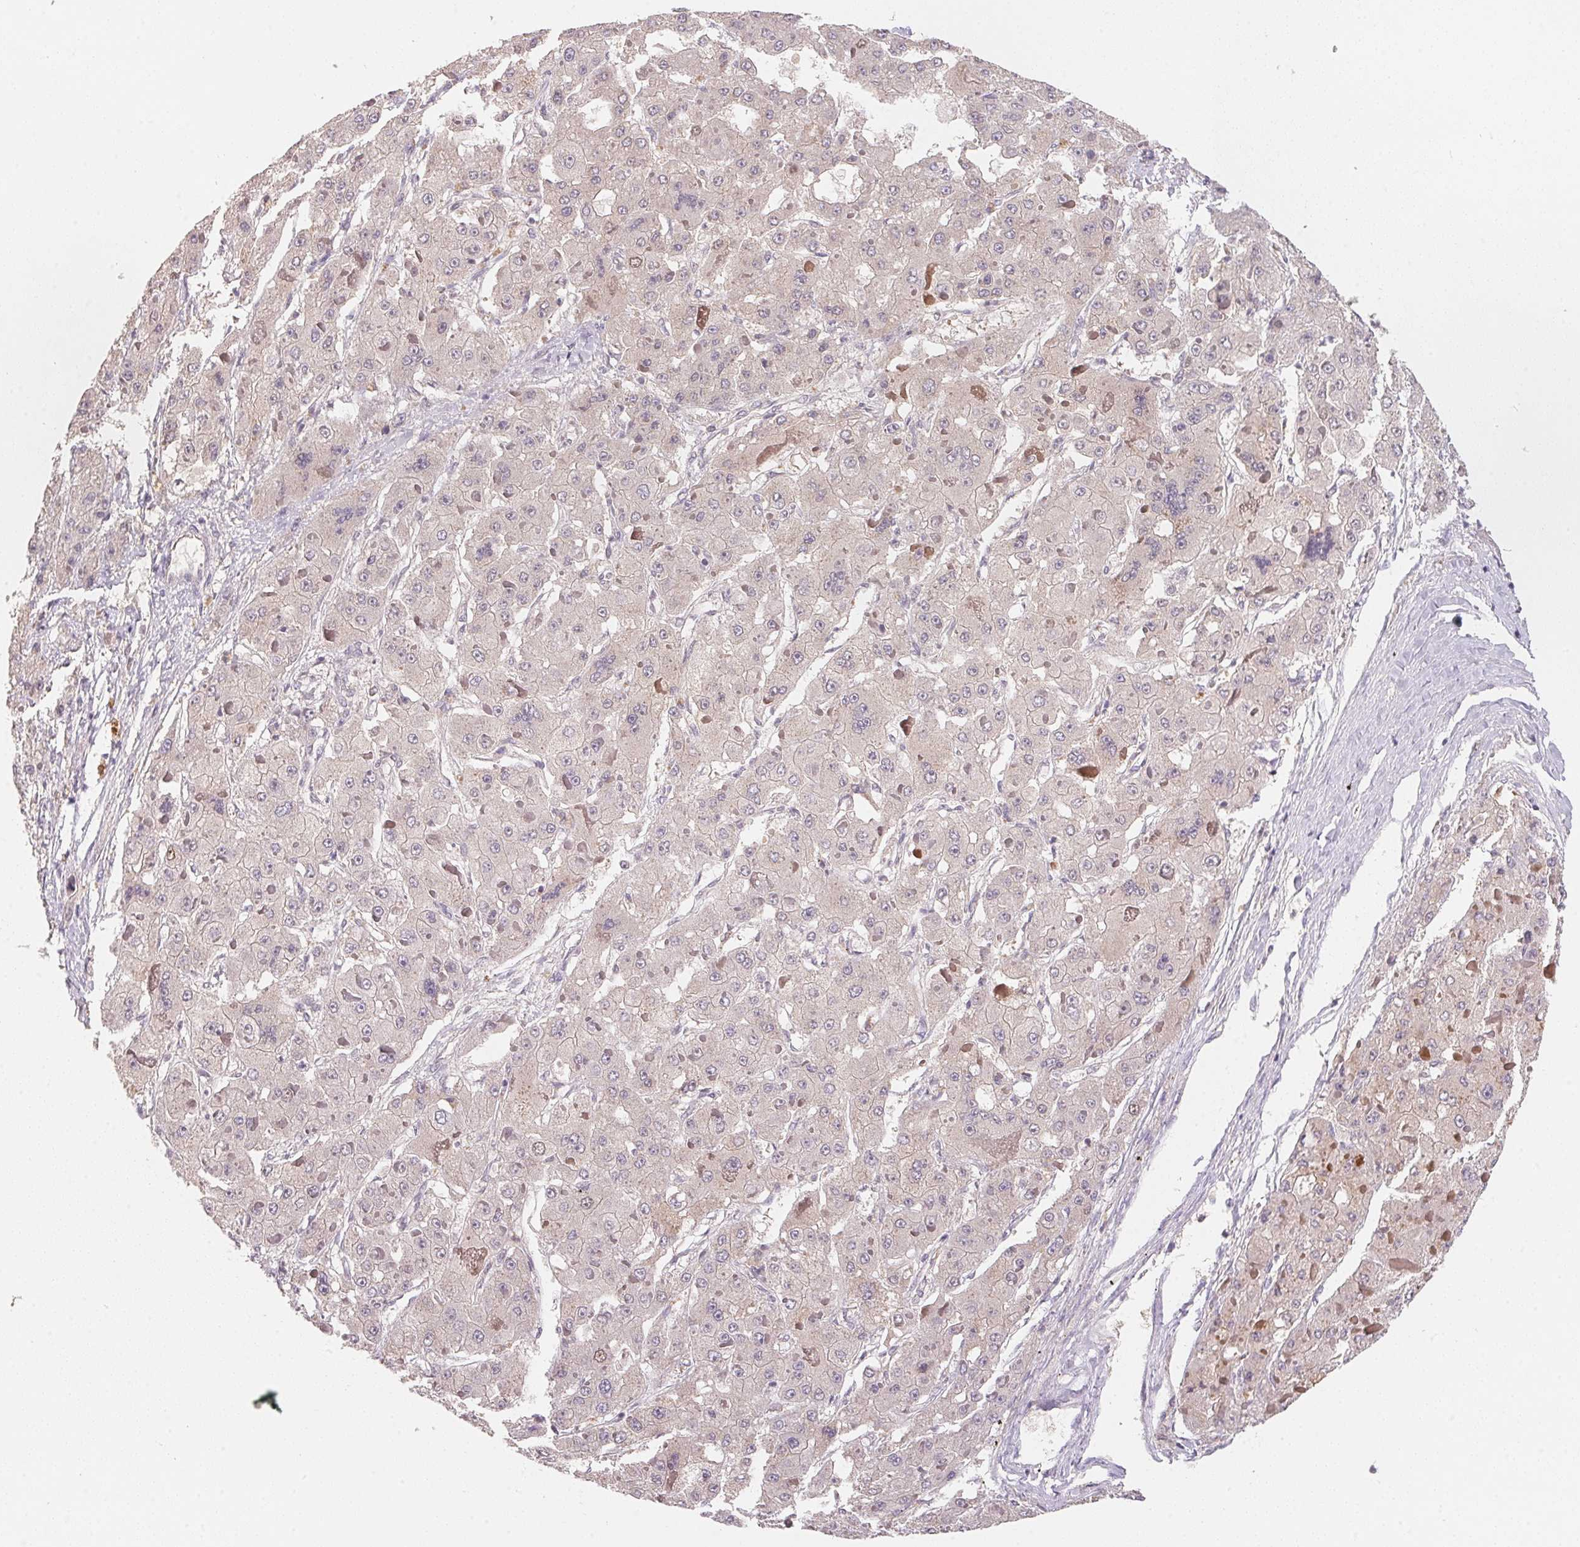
{"staining": {"intensity": "negative", "quantity": "none", "location": "none"}, "tissue": "liver cancer", "cell_type": "Tumor cells", "image_type": "cancer", "snomed": [{"axis": "morphology", "description": "Carcinoma, Hepatocellular, NOS"}, {"axis": "topography", "description": "Liver"}], "caption": "A high-resolution photomicrograph shows IHC staining of liver hepatocellular carcinoma, which reveals no significant positivity in tumor cells.", "gene": "KIFC1", "patient": {"sex": "female", "age": 73}}